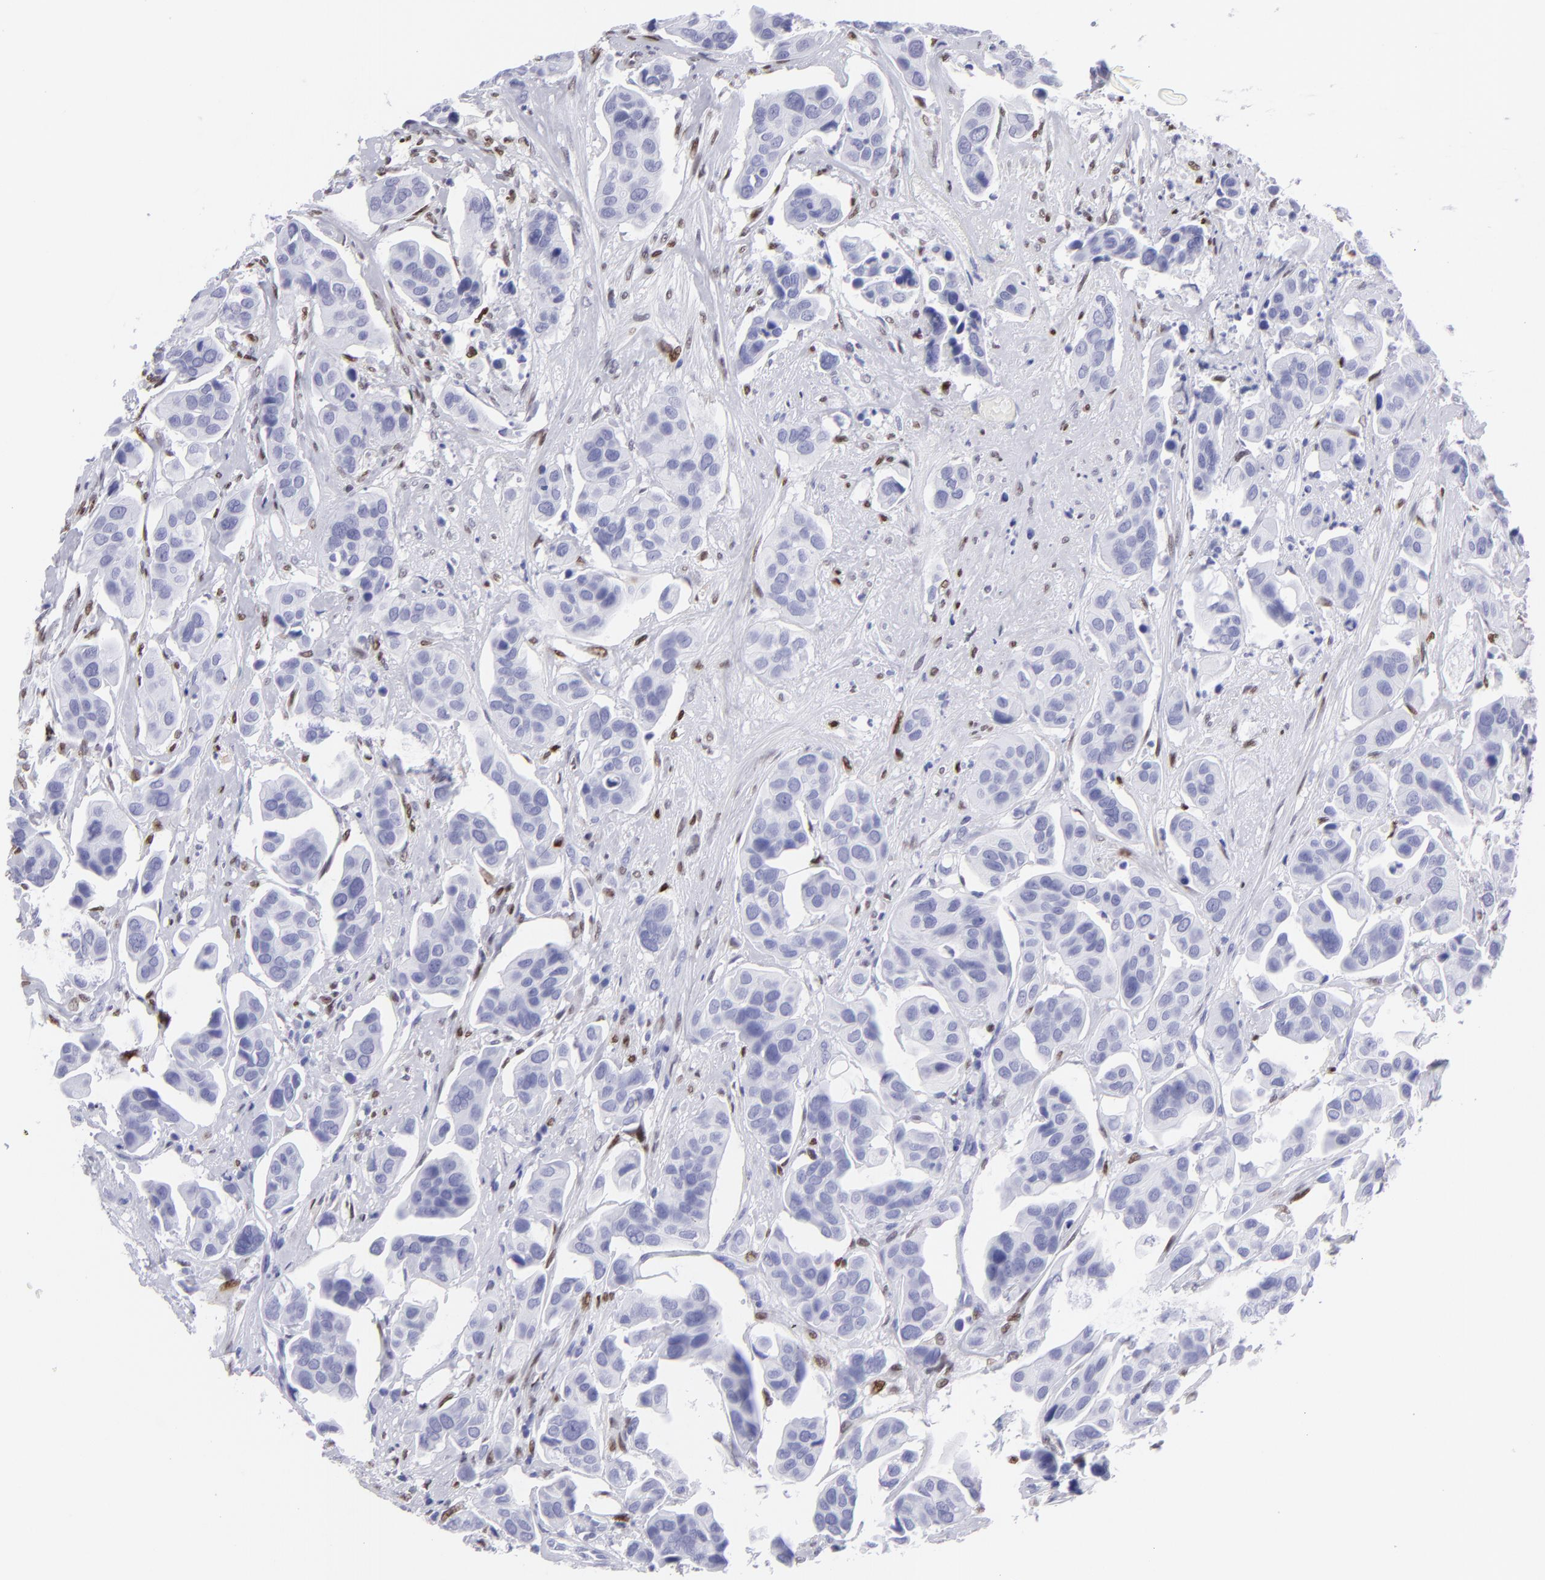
{"staining": {"intensity": "negative", "quantity": "none", "location": "none"}, "tissue": "urothelial cancer", "cell_type": "Tumor cells", "image_type": "cancer", "snomed": [{"axis": "morphology", "description": "Adenocarcinoma, NOS"}, {"axis": "topography", "description": "Urinary bladder"}], "caption": "Adenocarcinoma stained for a protein using immunohistochemistry shows no expression tumor cells.", "gene": "MITF", "patient": {"sex": "male", "age": 61}}